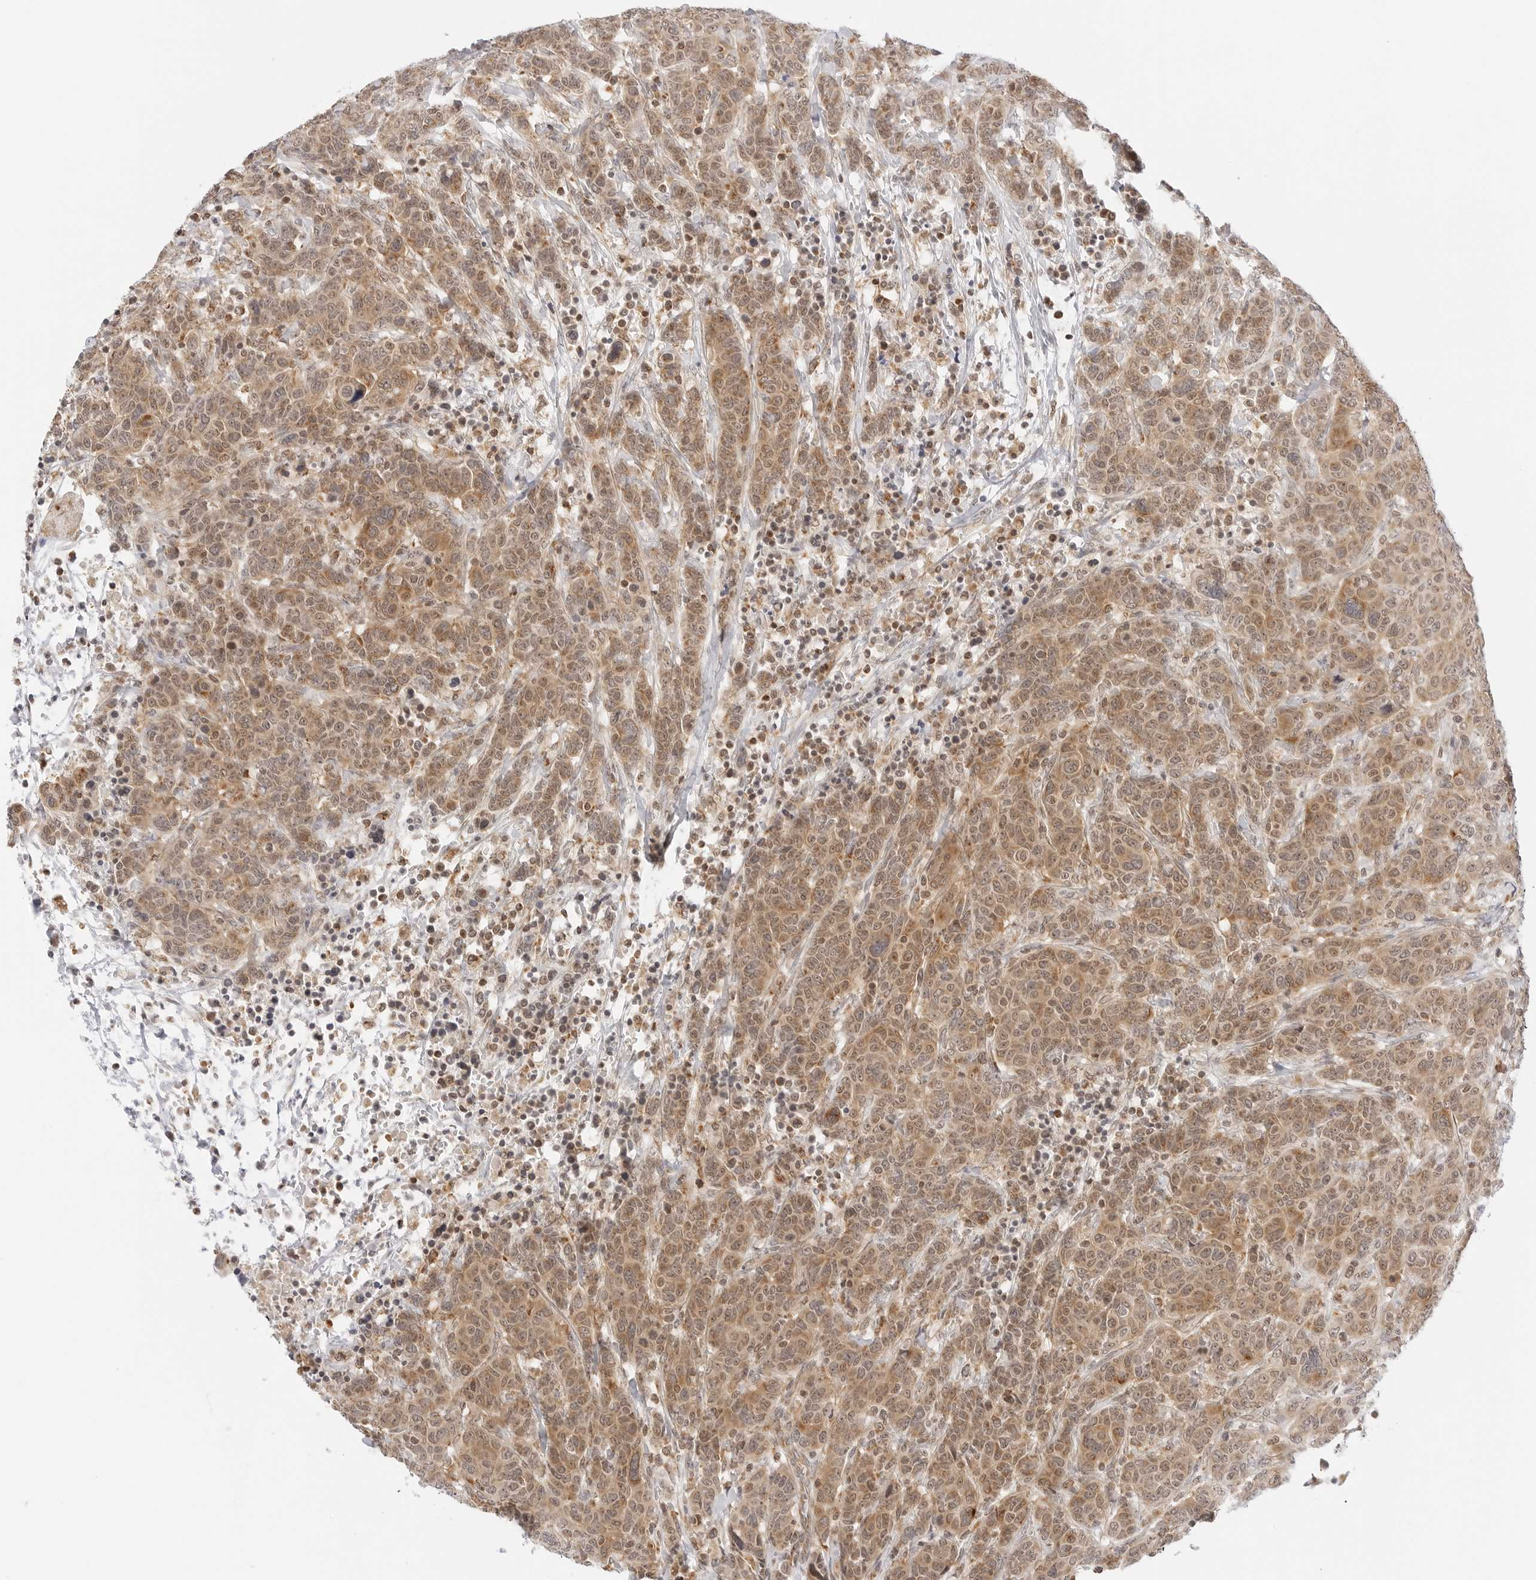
{"staining": {"intensity": "moderate", "quantity": ">75%", "location": "cytoplasmic/membranous,nuclear"}, "tissue": "breast cancer", "cell_type": "Tumor cells", "image_type": "cancer", "snomed": [{"axis": "morphology", "description": "Duct carcinoma"}, {"axis": "topography", "description": "Breast"}], "caption": "A photomicrograph showing moderate cytoplasmic/membranous and nuclear staining in approximately >75% of tumor cells in breast infiltrating ductal carcinoma, as visualized by brown immunohistochemical staining.", "gene": "GORAB", "patient": {"sex": "female", "age": 37}}